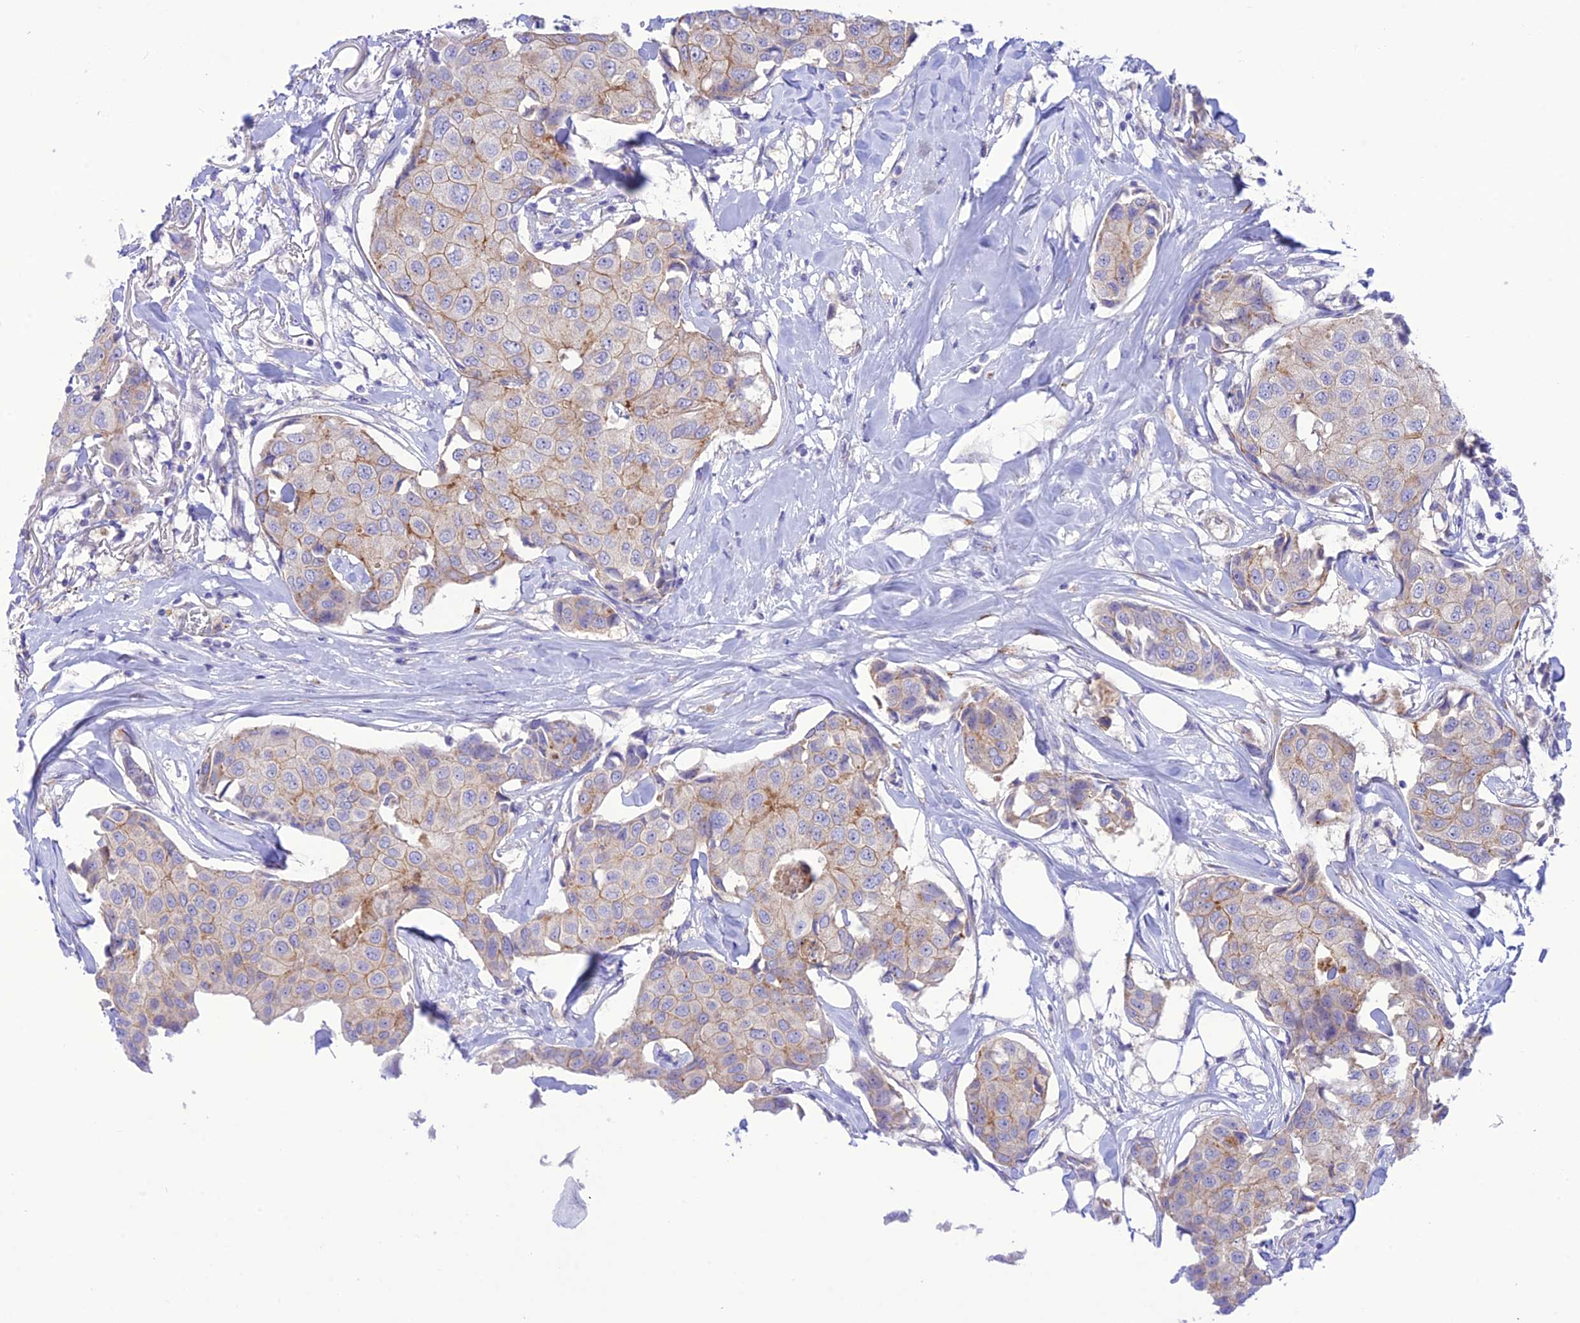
{"staining": {"intensity": "weak", "quantity": "<25%", "location": "cytoplasmic/membranous"}, "tissue": "breast cancer", "cell_type": "Tumor cells", "image_type": "cancer", "snomed": [{"axis": "morphology", "description": "Duct carcinoma"}, {"axis": "topography", "description": "Breast"}], "caption": "The micrograph reveals no staining of tumor cells in breast cancer (intraductal carcinoma).", "gene": "CHSY3", "patient": {"sex": "female", "age": 80}}